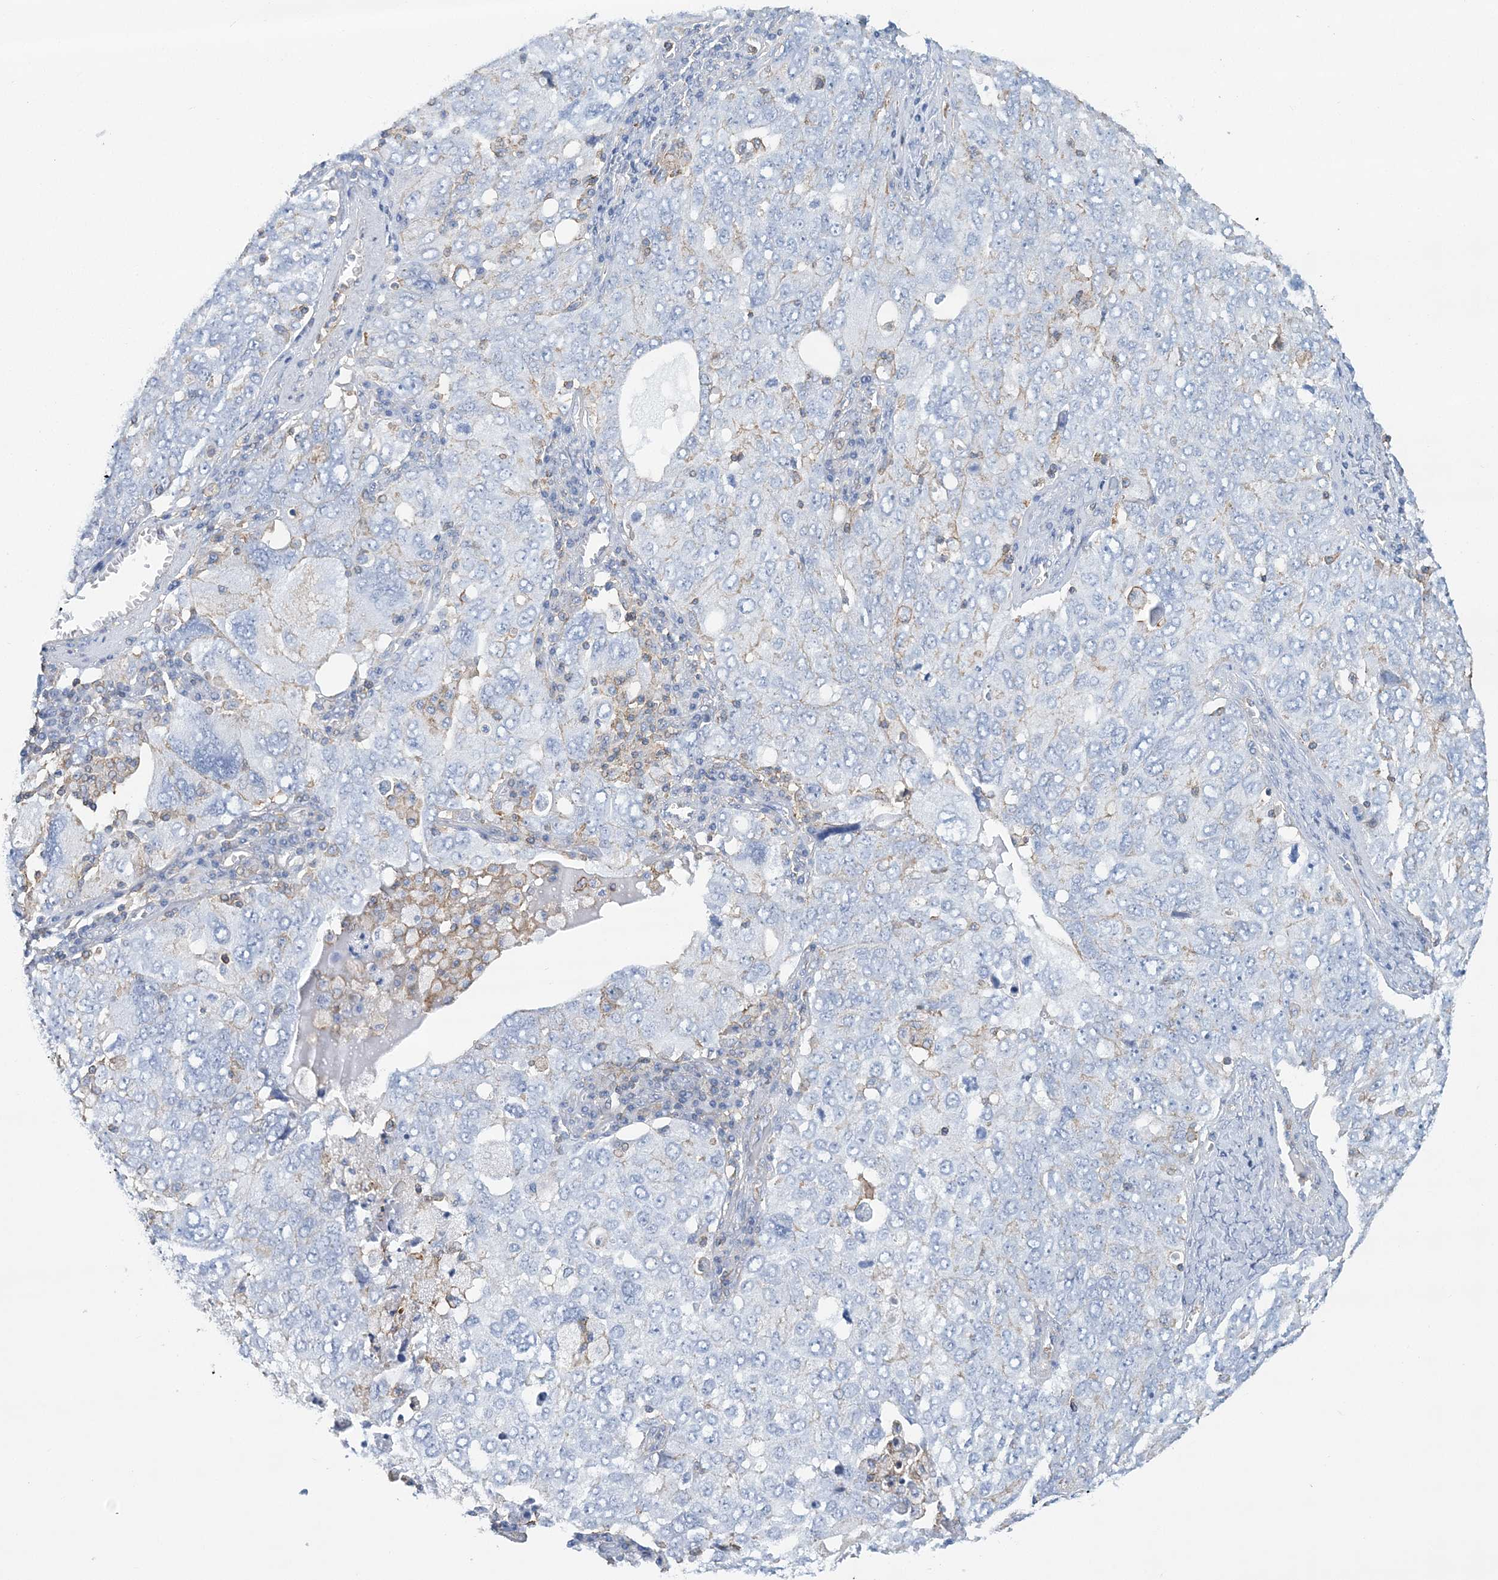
{"staining": {"intensity": "negative", "quantity": "none", "location": "none"}, "tissue": "ovarian cancer", "cell_type": "Tumor cells", "image_type": "cancer", "snomed": [{"axis": "morphology", "description": "Carcinoma, endometroid"}, {"axis": "topography", "description": "Ovary"}], "caption": "Immunohistochemical staining of ovarian cancer exhibits no significant staining in tumor cells. (DAB immunohistochemistry visualized using brightfield microscopy, high magnification).", "gene": "C11orf21", "patient": {"sex": "female", "age": 62}}